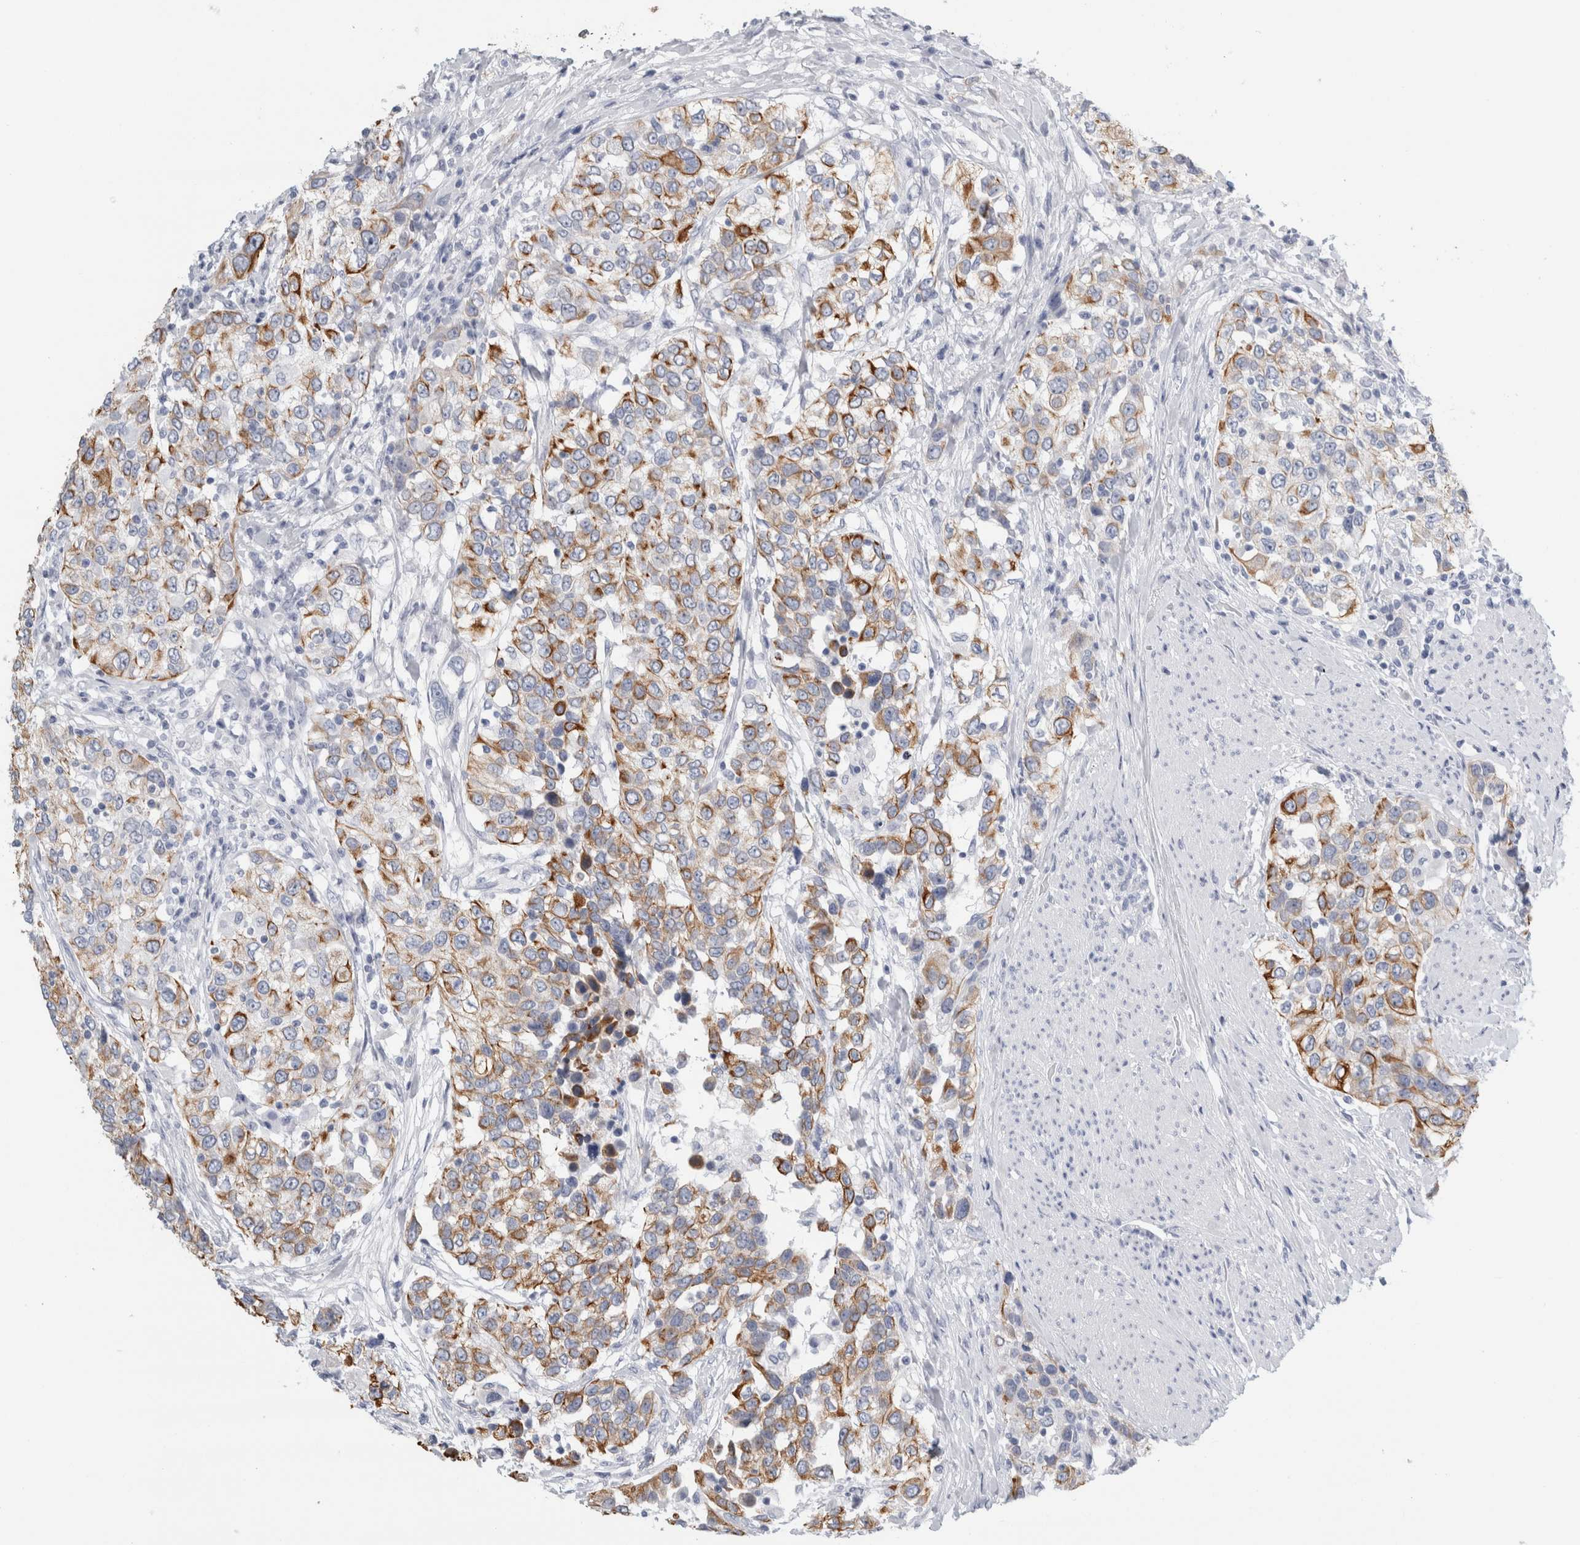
{"staining": {"intensity": "moderate", "quantity": ">75%", "location": "cytoplasmic/membranous"}, "tissue": "urothelial cancer", "cell_type": "Tumor cells", "image_type": "cancer", "snomed": [{"axis": "morphology", "description": "Urothelial carcinoma, High grade"}, {"axis": "topography", "description": "Urinary bladder"}], "caption": "Protein analysis of urothelial cancer tissue exhibits moderate cytoplasmic/membranous positivity in approximately >75% of tumor cells.", "gene": "RPH3AL", "patient": {"sex": "female", "age": 80}}